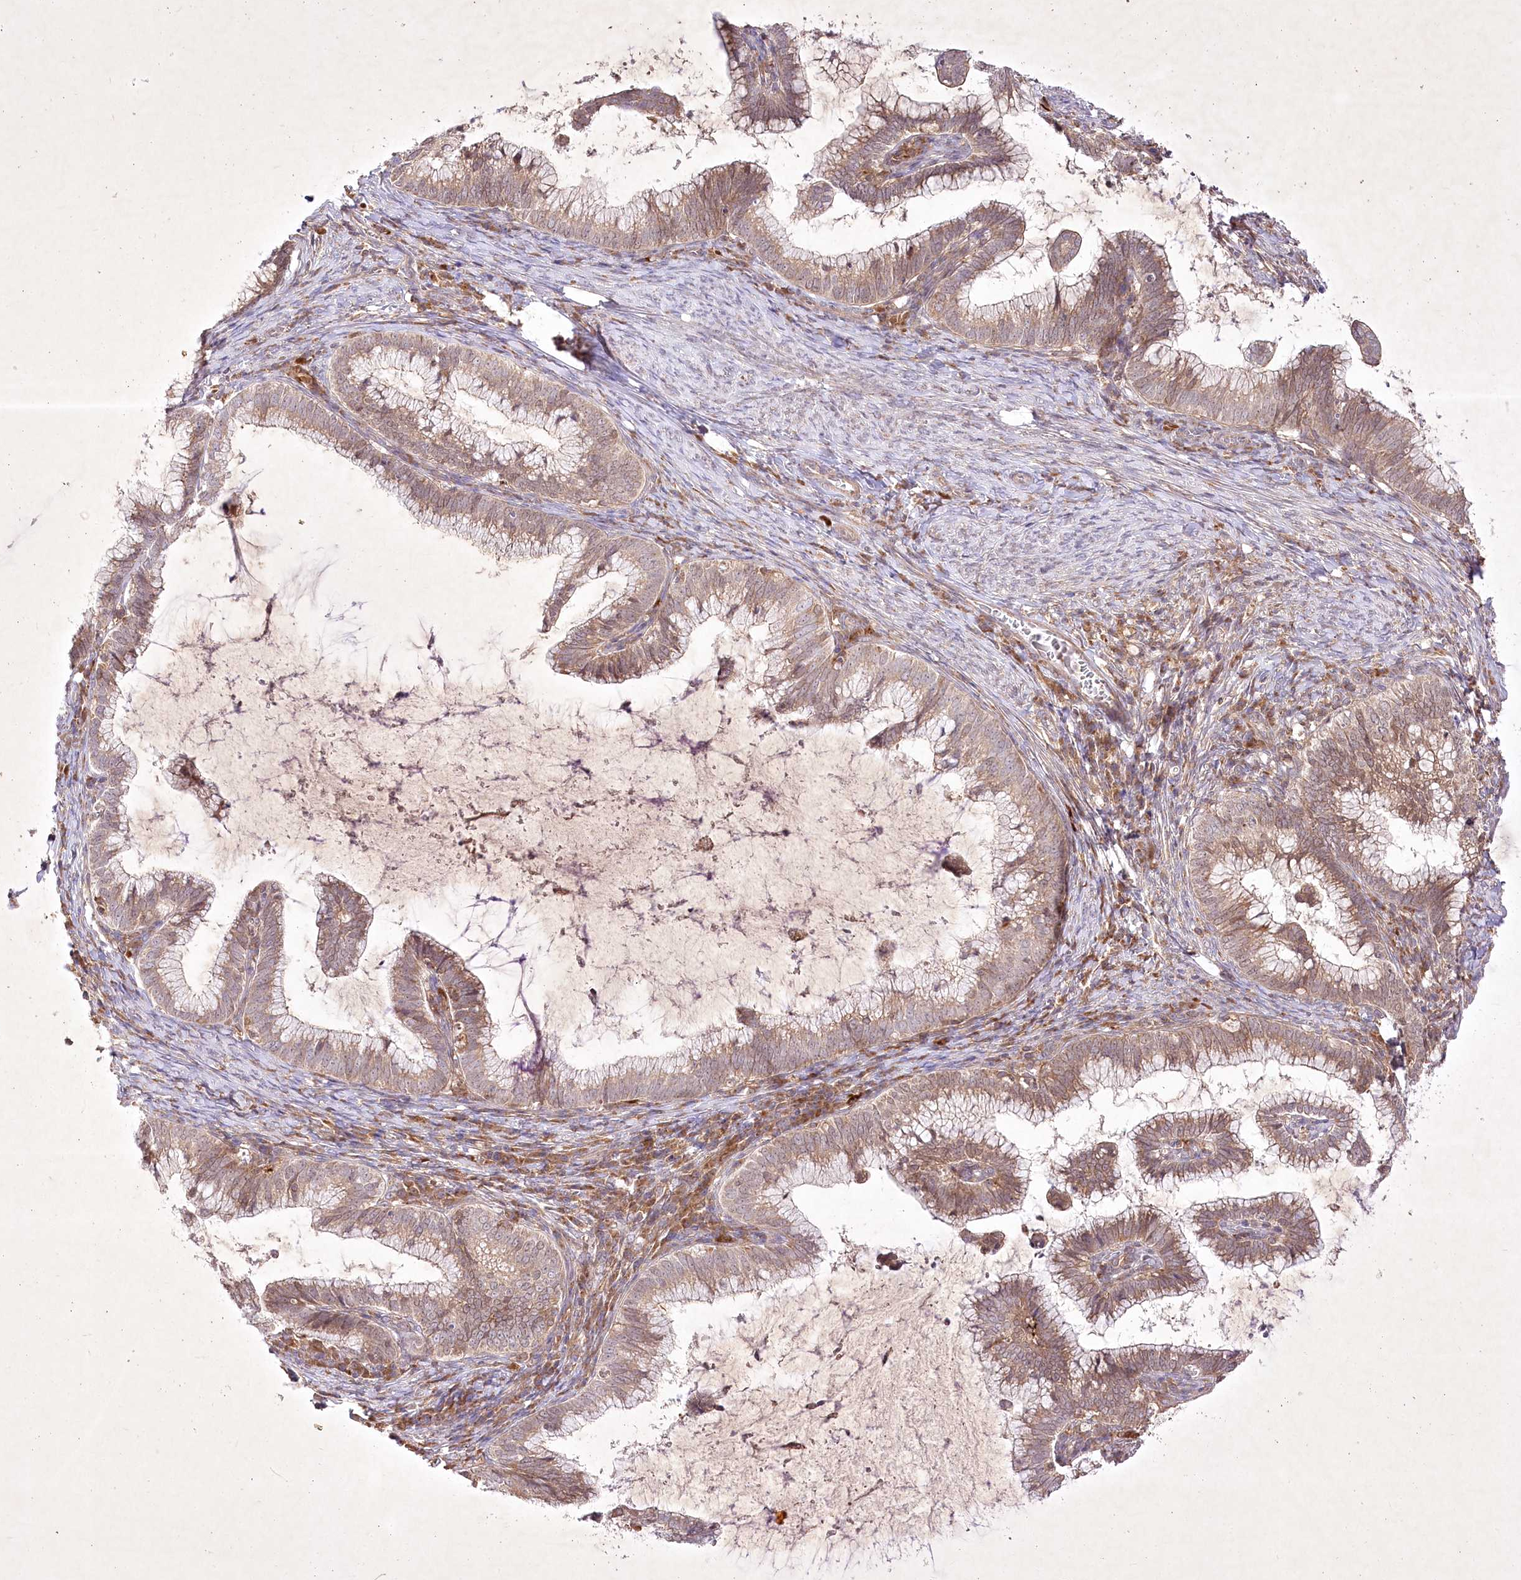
{"staining": {"intensity": "moderate", "quantity": ">75%", "location": "cytoplasmic/membranous"}, "tissue": "cervical cancer", "cell_type": "Tumor cells", "image_type": "cancer", "snomed": [{"axis": "morphology", "description": "Adenocarcinoma, NOS"}, {"axis": "topography", "description": "Cervix"}], "caption": "The histopathology image shows staining of cervical cancer, revealing moderate cytoplasmic/membranous protein expression (brown color) within tumor cells.", "gene": "OPA1", "patient": {"sex": "female", "age": 36}}